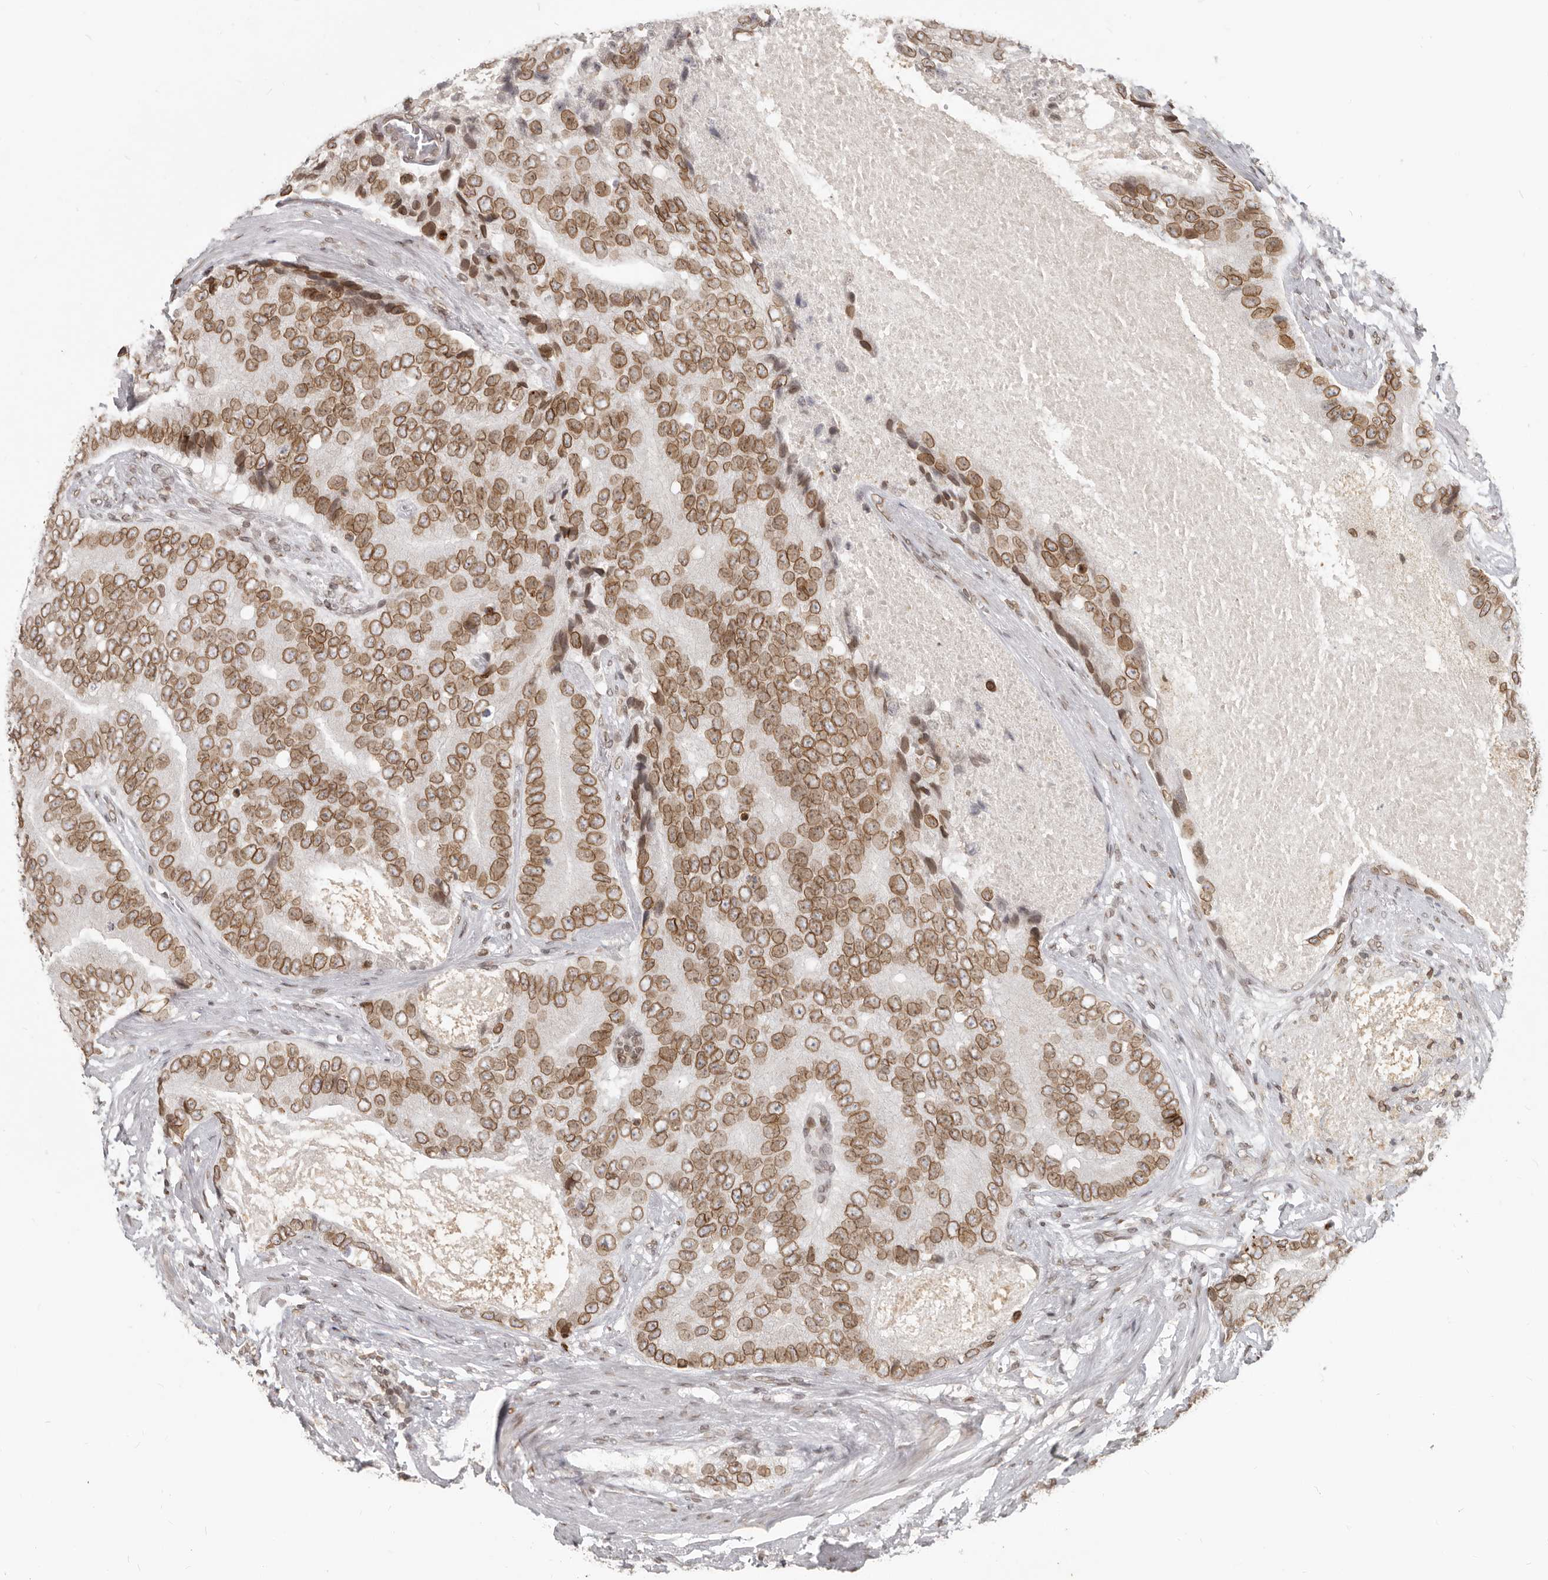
{"staining": {"intensity": "moderate", "quantity": ">75%", "location": "cytoplasmic/membranous,nuclear"}, "tissue": "prostate cancer", "cell_type": "Tumor cells", "image_type": "cancer", "snomed": [{"axis": "morphology", "description": "Adenocarcinoma, High grade"}, {"axis": "topography", "description": "Prostate"}], "caption": "The photomicrograph displays immunohistochemical staining of prostate high-grade adenocarcinoma. There is moderate cytoplasmic/membranous and nuclear positivity is present in about >75% of tumor cells.", "gene": "NUP153", "patient": {"sex": "male", "age": 70}}